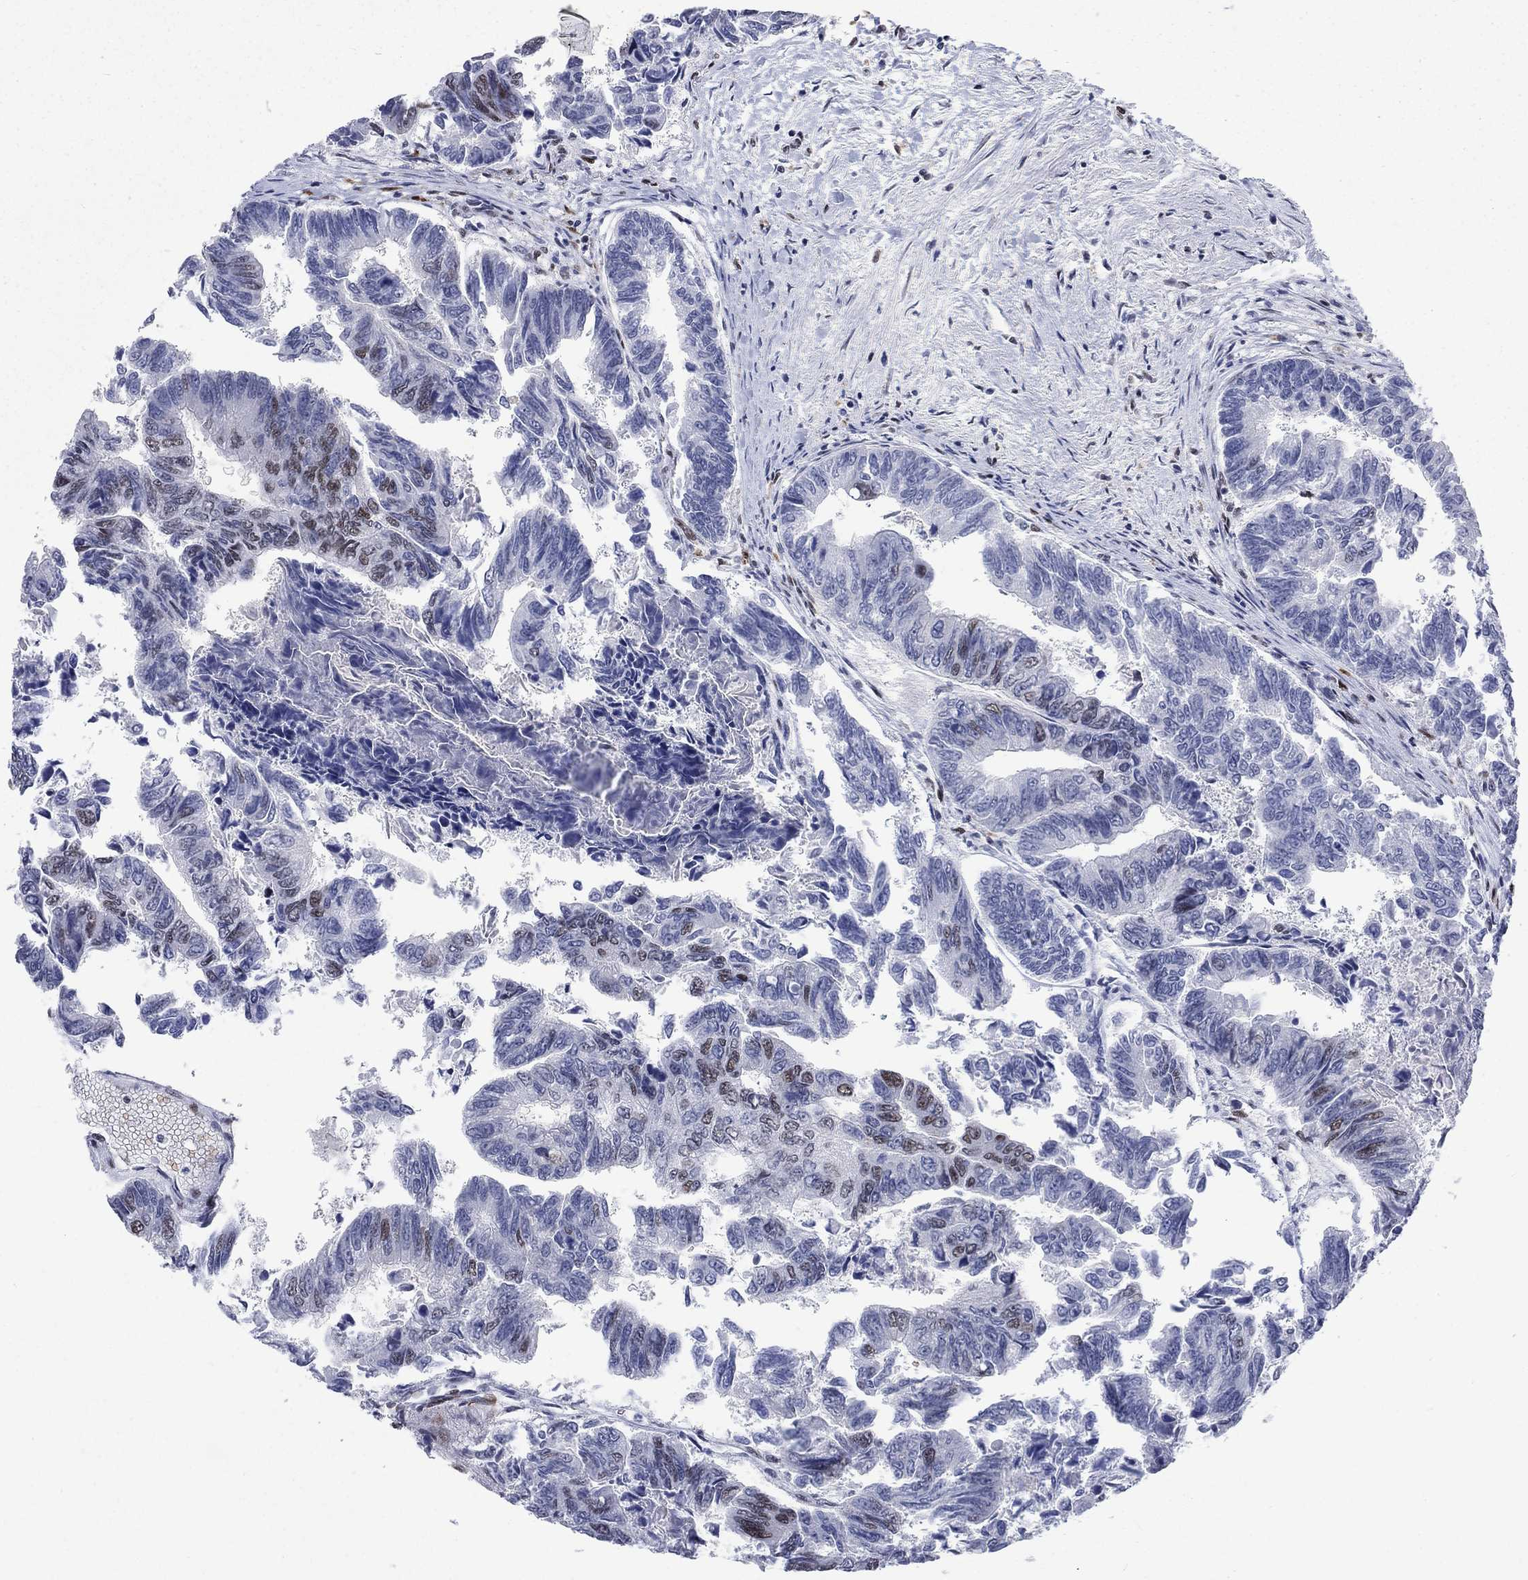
{"staining": {"intensity": "moderate", "quantity": "<25%", "location": "nuclear"}, "tissue": "colorectal cancer", "cell_type": "Tumor cells", "image_type": "cancer", "snomed": [{"axis": "morphology", "description": "Adenocarcinoma, NOS"}, {"axis": "topography", "description": "Colon"}], "caption": "This is an image of IHC staining of adenocarcinoma (colorectal), which shows moderate expression in the nuclear of tumor cells.", "gene": "HCFC1", "patient": {"sex": "female", "age": 65}}